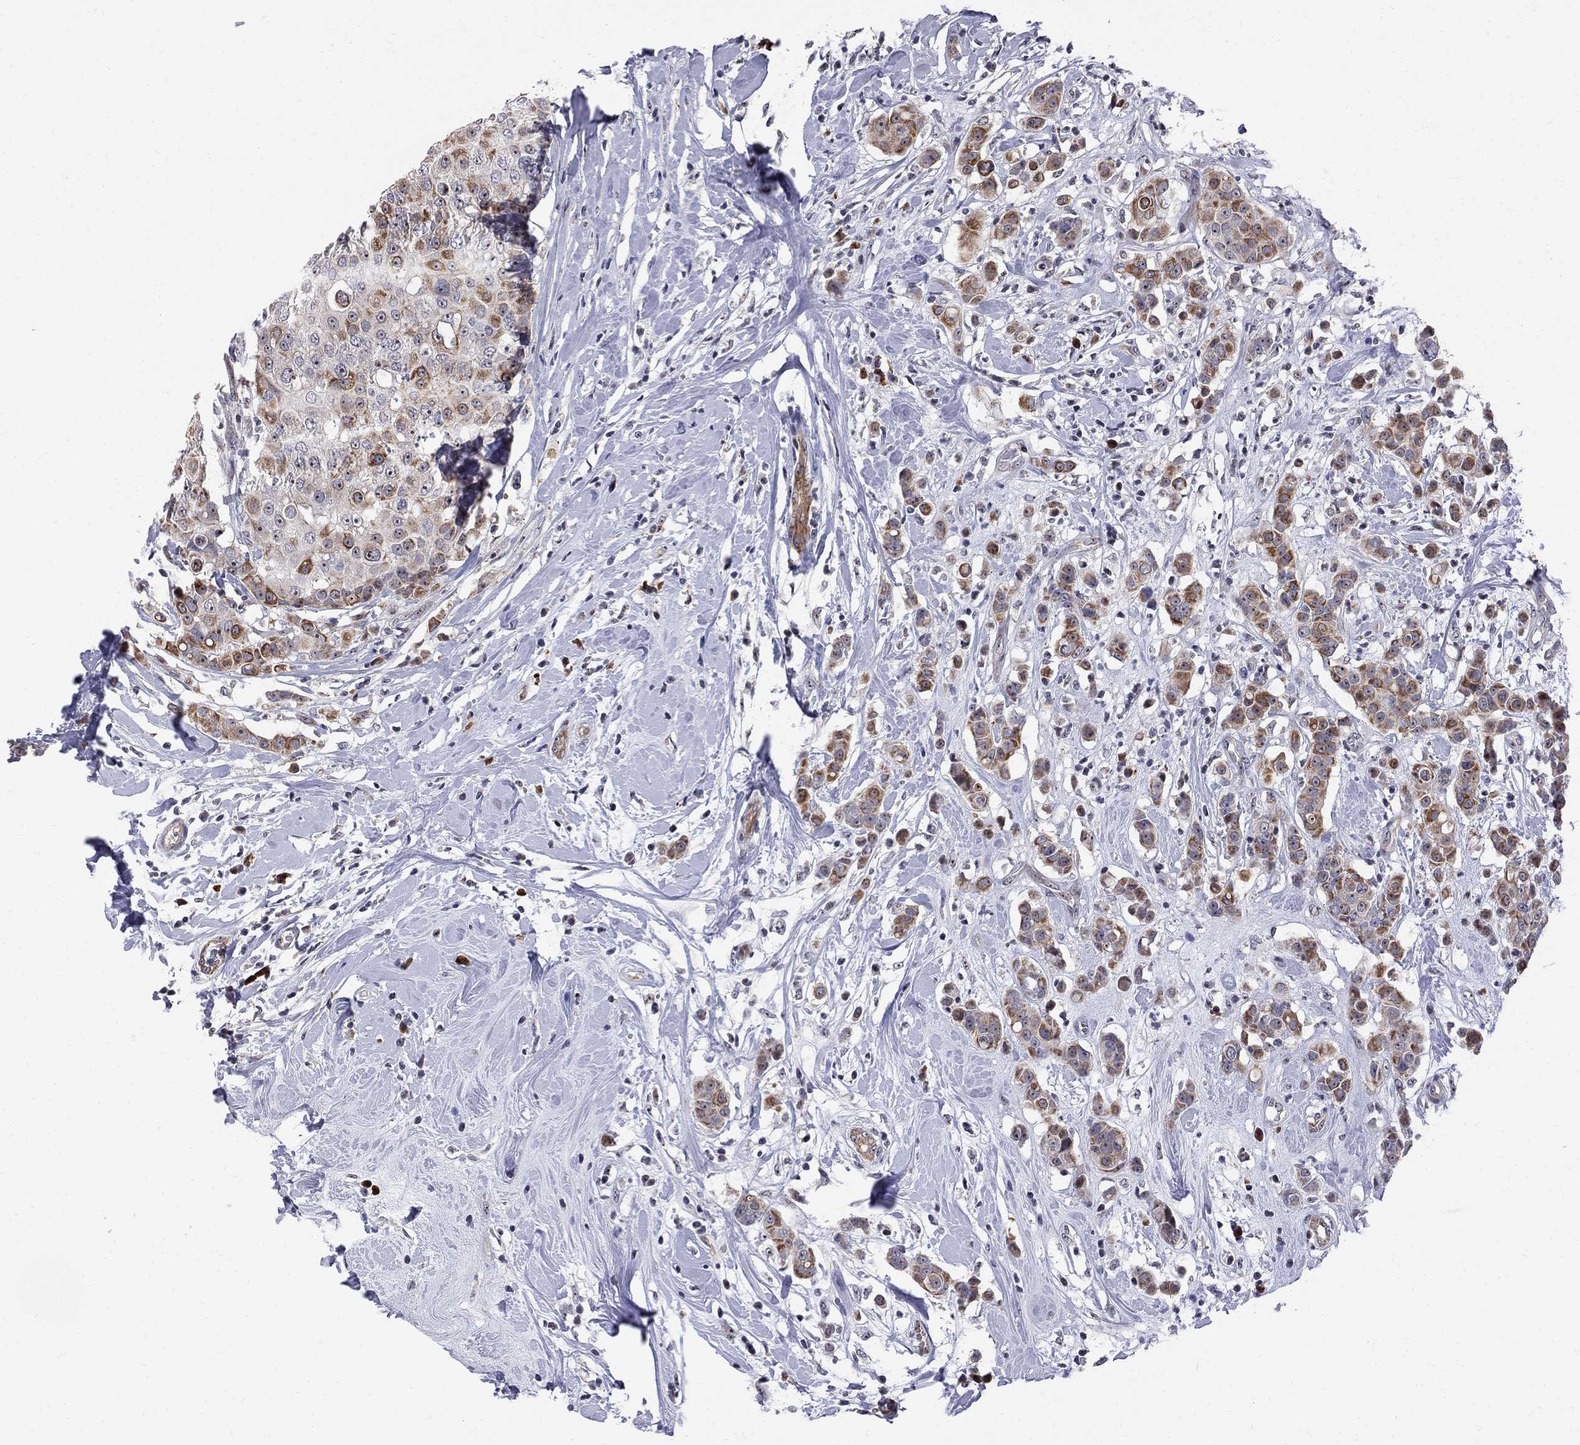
{"staining": {"intensity": "strong", "quantity": "<25%", "location": "cytoplasmic/membranous"}, "tissue": "breast cancer", "cell_type": "Tumor cells", "image_type": "cancer", "snomed": [{"axis": "morphology", "description": "Duct carcinoma"}, {"axis": "topography", "description": "Breast"}], "caption": "The histopathology image reveals a brown stain indicating the presence of a protein in the cytoplasmic/membranous of tumor cells in breast cancer.", "gene": "DHX33", "patient": {"sex": "female", "age": 27}}